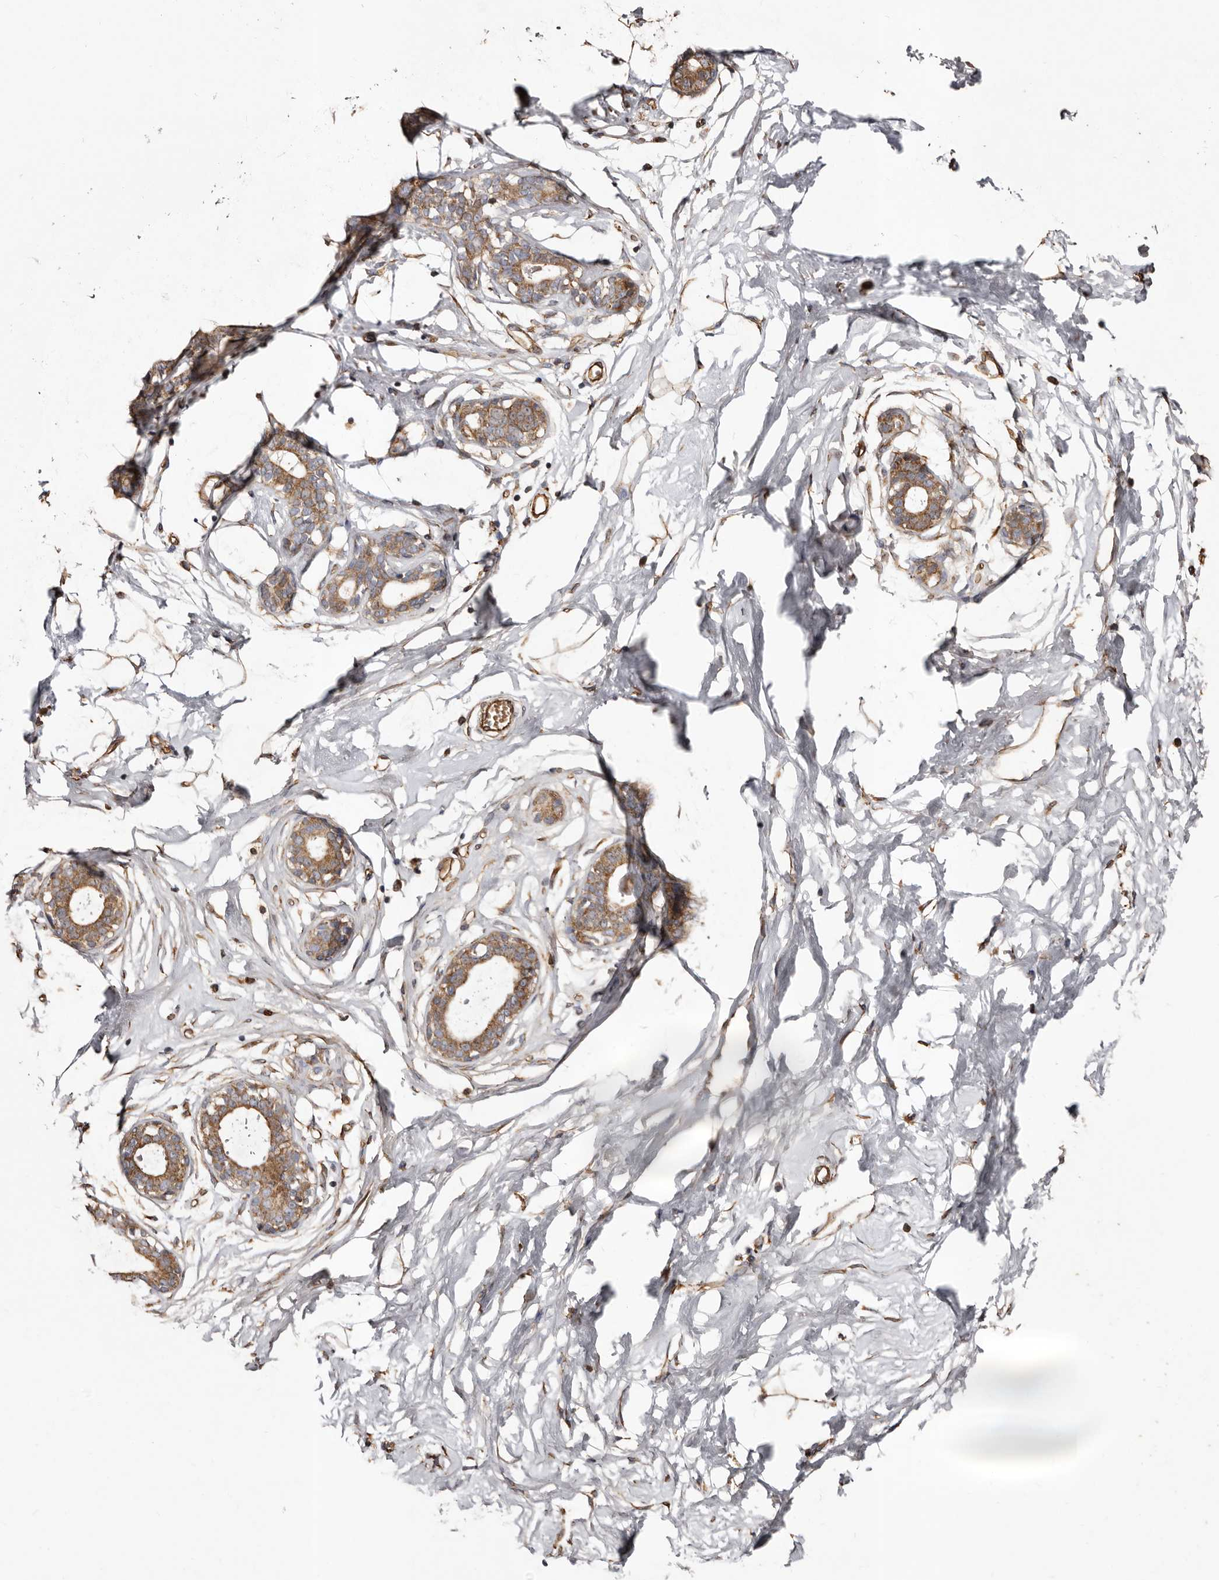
{"staining": {"intensity": "moderate", "quantity": ">75%", "location": "cytoplasmic/membranous"}, "tissue": "breast", "cell_type": "Adipocytes", "image_type": "normal", "snomed": [{"axis": "morphology", "description": "Normal tissue, NOS"}, {"axis": "morphology", "description": "Adenoma, NOS"}, {"axis": "topography", "description": "Breast"}], "caption": "Immunohistochemical staining of normal breast exhibits medium levels of moderate cytoplasmic/membranous expression in approximately >75% of adipocytes. (Brightfield microscopy of DAB IHC at high magnification).", "gene": "MACC1", "patient": {"sex": "female", "age": 23}}